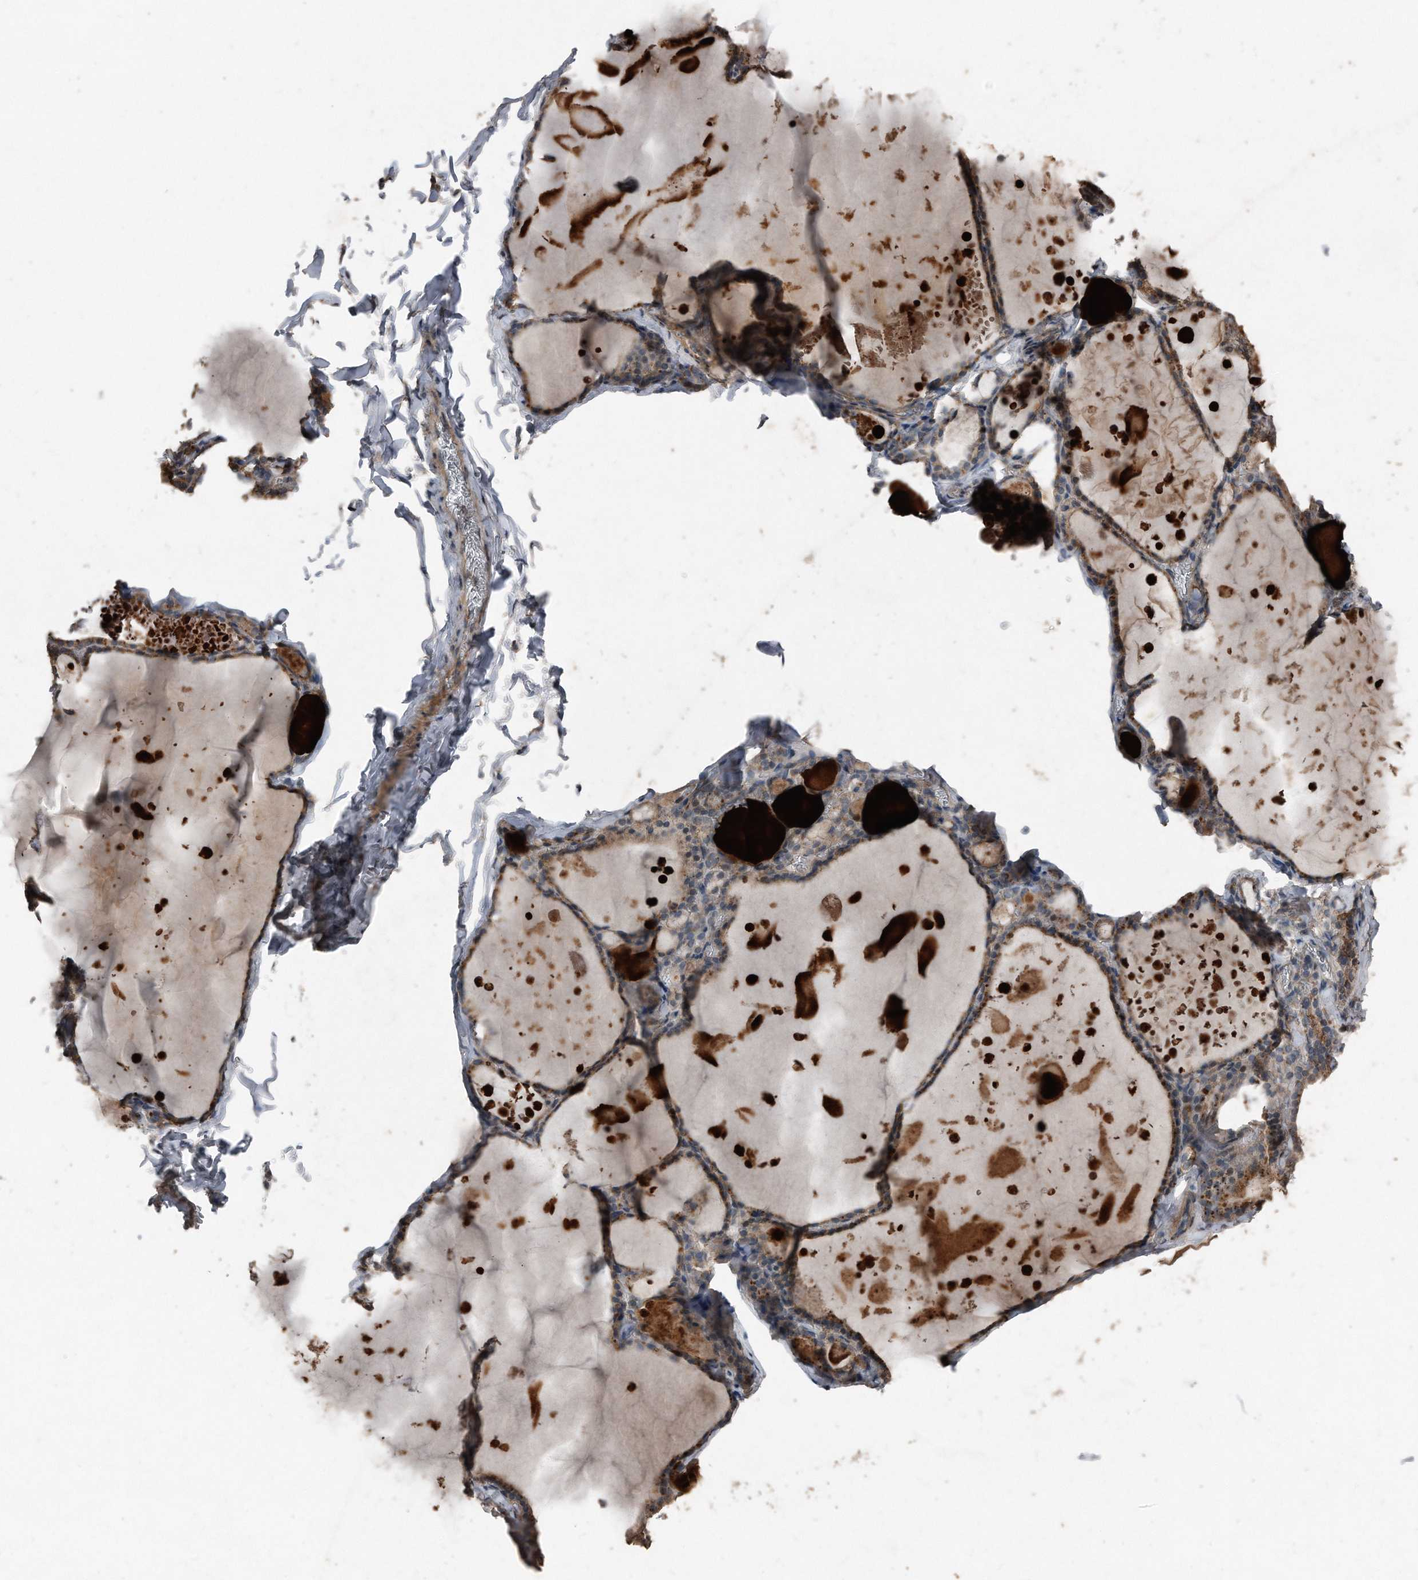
{"staining": {"intensity": "moderate", "quantity": "25%-75%", "location": "cytoplasmic/membranous"}, "tissue": "thyroid gland", "cell_type": "Glandular cells", "image_type": "normal", "snomed": [{"axis": "morphology", "description": "Normal tissue, NOS"}, {"axis": "topography", "description": "Thyroid gland"}], "caption": "Protein analysis of benign thyroid gland displays moderate cytoplasmic/membranous expression in about 25%-75% of glandular cells. The staining was performed using DAB (3,3'-diaminobenzidine), with brown indicating positive protein expression. Nuclei are stained blue with hematoxylin.", "gene": "ANKRD10", "patient": {"sex": "male", "age": 56}}